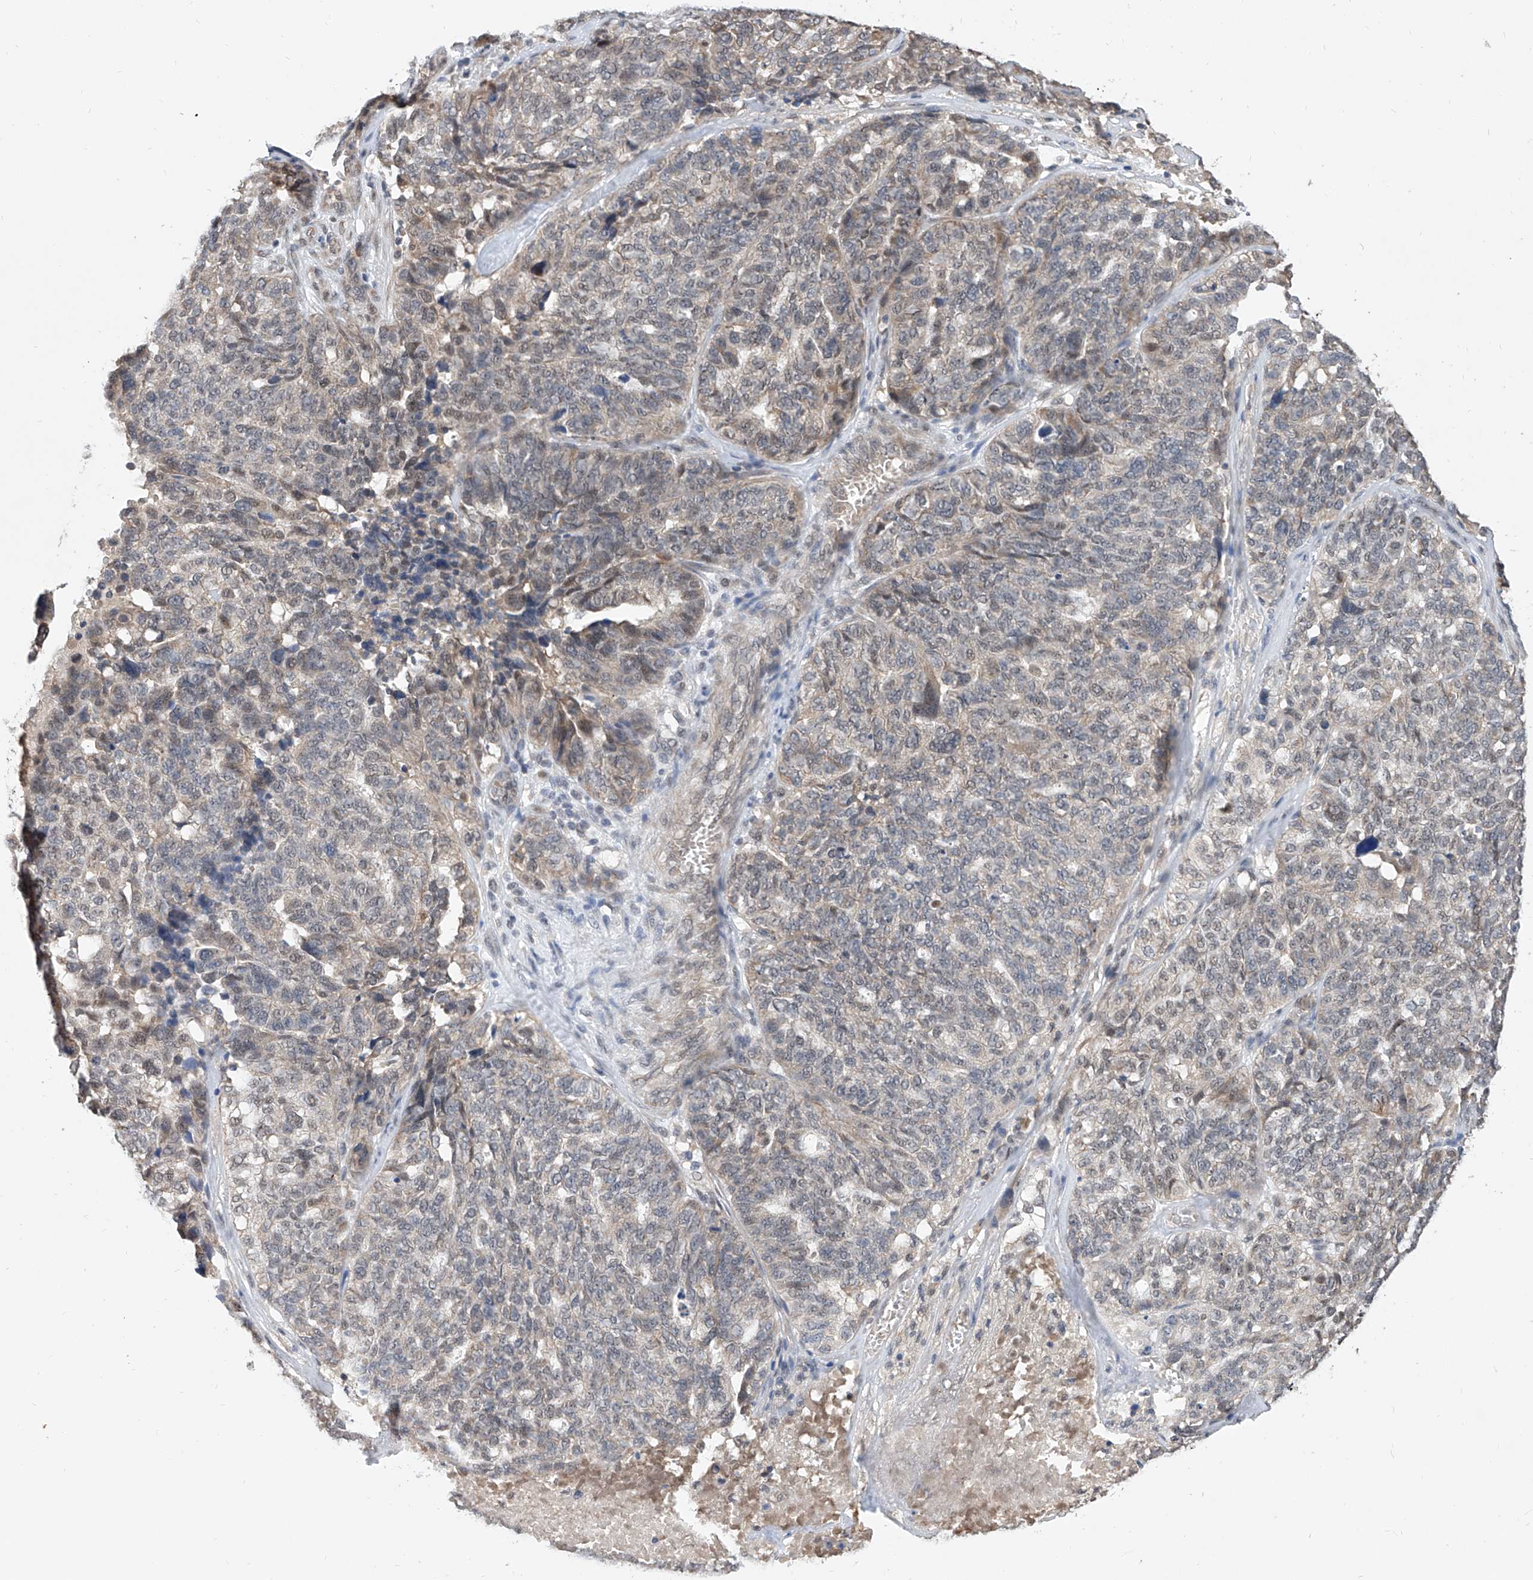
{"staining": {"intensity": "weak", "quantity": "<25%", "location": "nuclear"}, "tissue": "ovarian cancer", "cell_type": "Tumor cells", "image_type": "cancer", "snomed": [{"axis": "morphology", "description": "Cystadenocarcinoma, serous, NOS"}, {"axis": "topography", "description": "Ovary"}], "caption": "Image shows no significant protein staining in tumor cells of serous cystadenocarcinoma (ovarian).", "gene": "CARMIL3", "patient": {"sex": "female", "age": 59}}